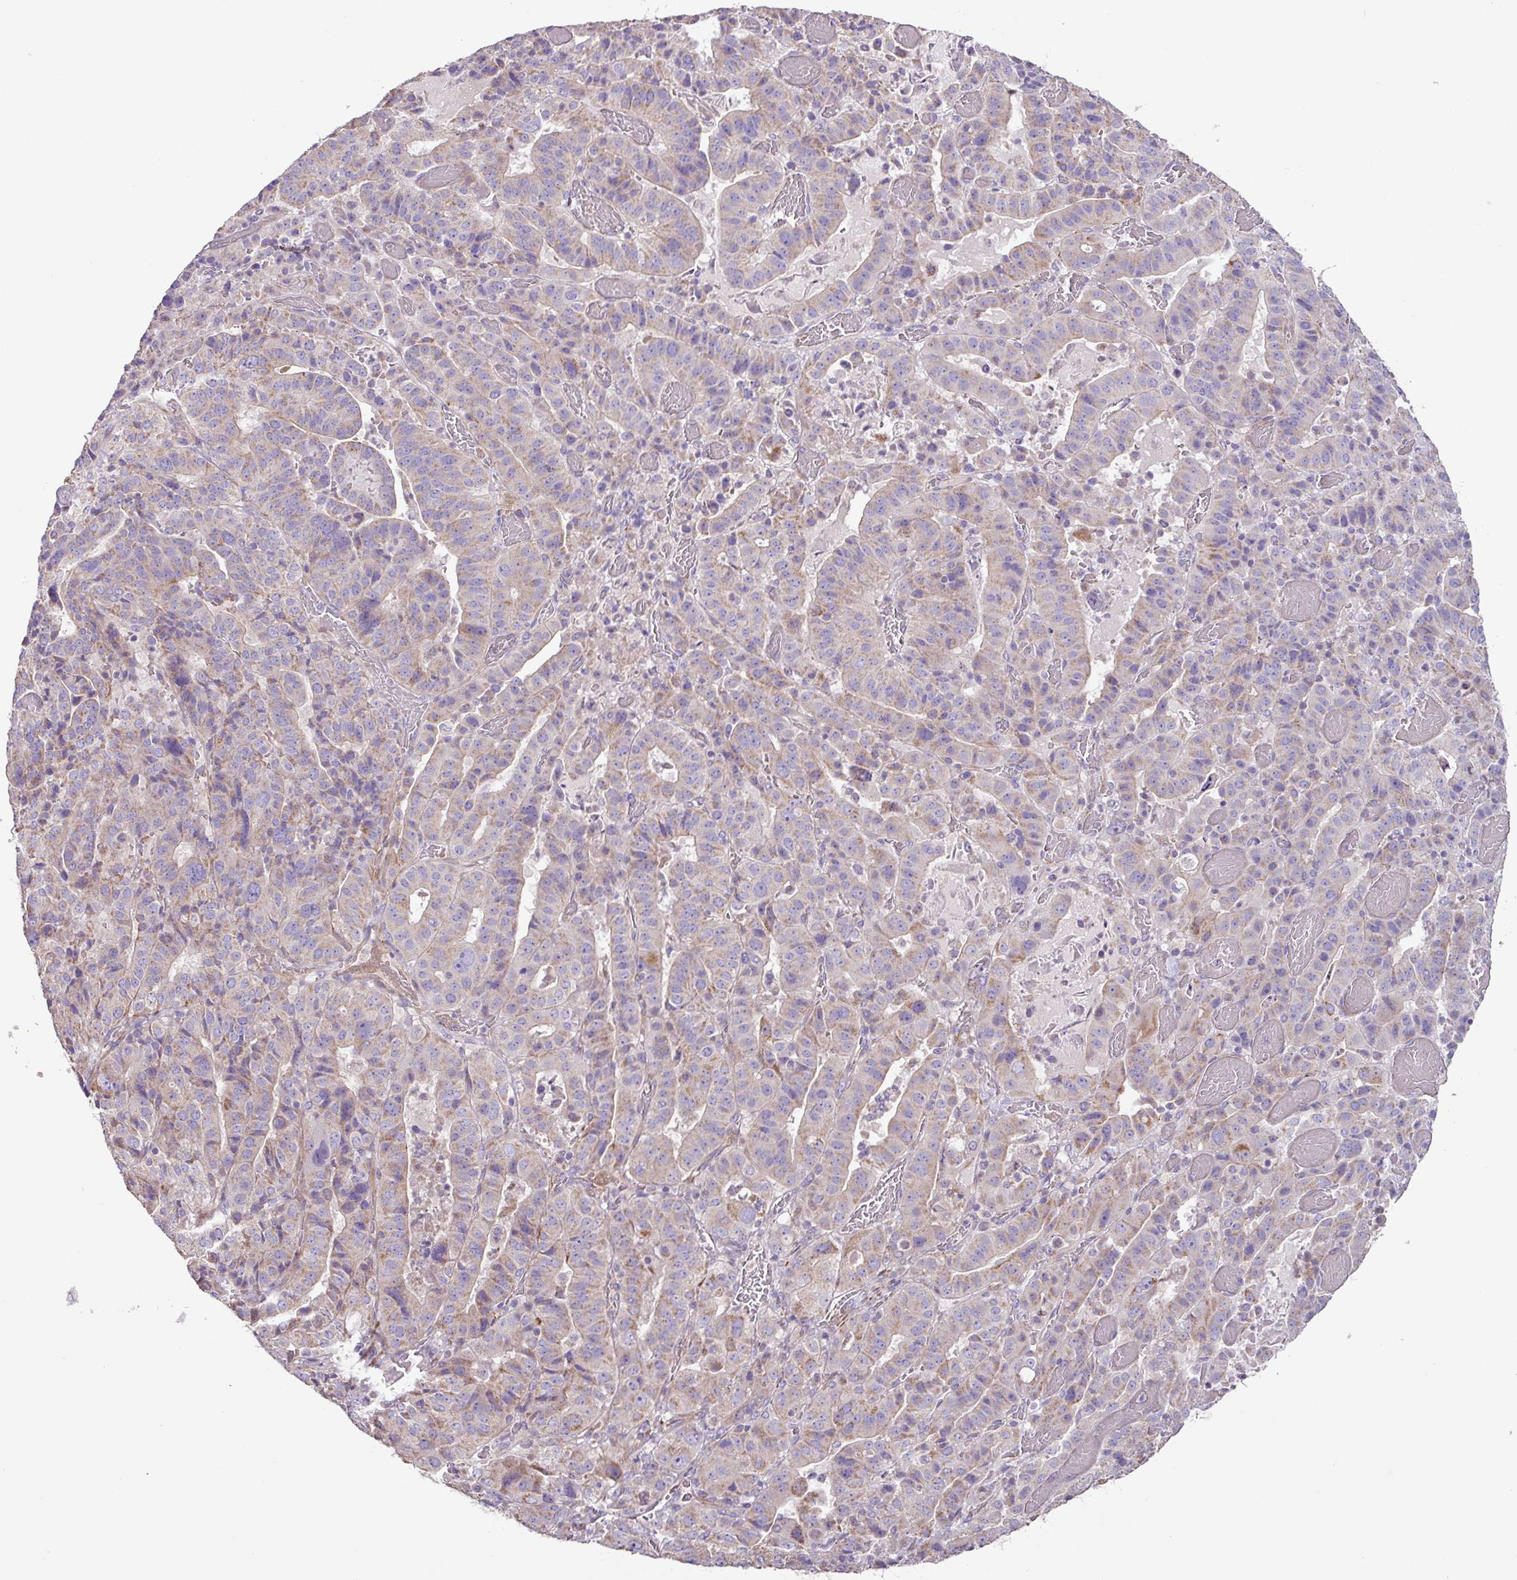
{"staining": {"intensity": "weak", "quantity": "25%-75%", "location": "cytoplasmic/membranous"}, "tissue": "stomach cancer", "cell_type": "Tumor cells", "image_type": "cancer", "snomed": [{"axis": "morphology", "description": "Adenocarcinoma, NOS"}, {"axis": "topography", "description": "Stomach"}], "caption": "Weak cytoplasmic/membranous protein expression is identified in approximately 25%-75% of tumor cells in adenocarcinoma (stomach).", "gene": "MRRF", "patient": {"sex": "male", "age": 48}}